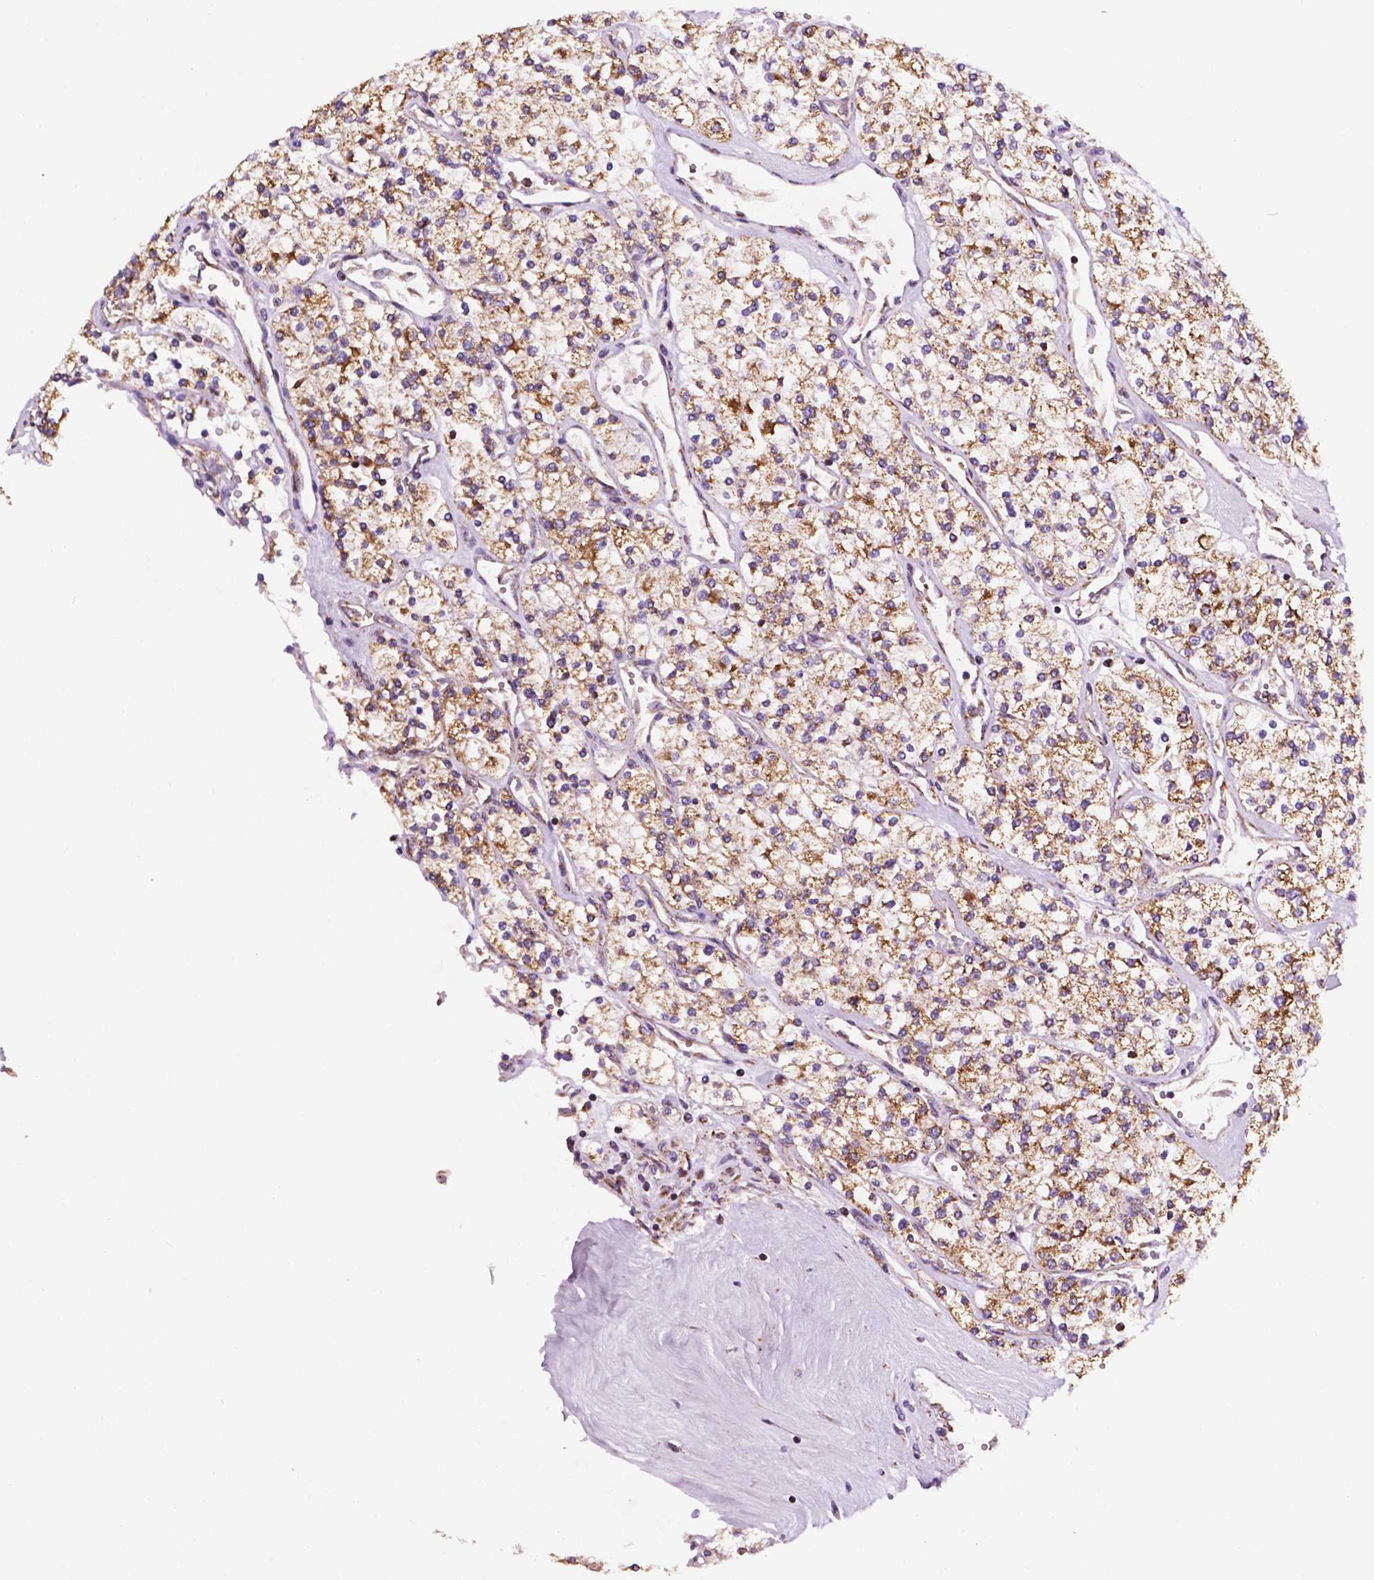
{"staining": {"intensity": "moderate", "quantity": ">75%", "location": "cytoplasmic/membranous"}, "tissue": "renal cancer", "cell_type": "Tumor cells", "image_type": "cancer", "snomed": [{"axis": "morphology", "description": "Adenocarcinoma, NOS"}, {"axis": "topography", "description": "Kidney"}], "caption": "High-power microscopy captured an immunohistochemistry (IHC) micrograph of renal cancer (adenocarcinoma), revealing moderate cytoplasmic/membranous staining in about >75% of tumor cells. Using DAB (3,3'-diaminobenzidine) (brown) and hematoxylin (blue) stains, captured at high magnification using brightfield microscopy.", "gene": "GEMIN4", "patient": {"sex": "male", "age": 80}}